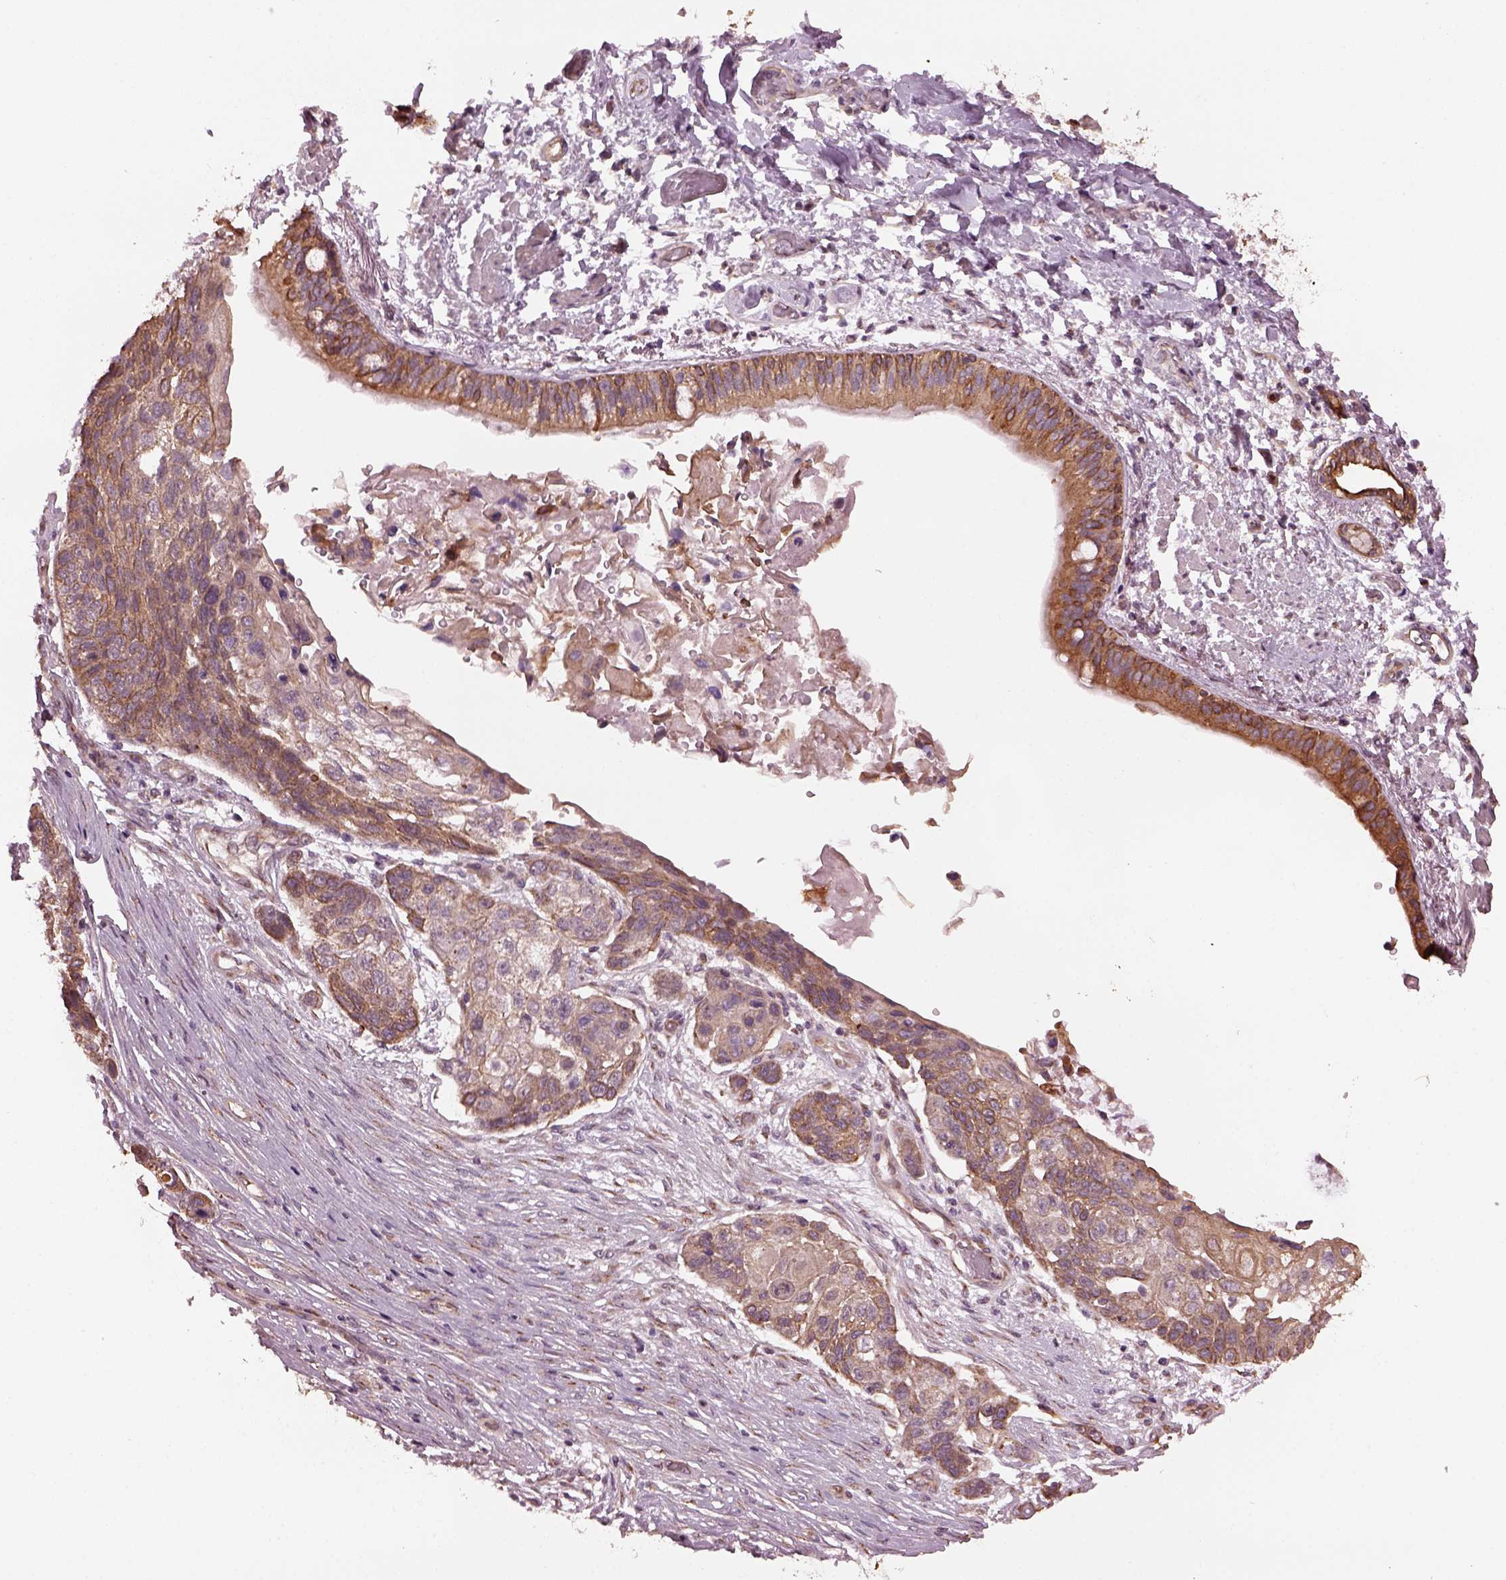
{"staining": {"intensity": "moderate", "quantity": "<25%", "location": "cytoplasmic/membranous"}, "tissue": "lung cancer", "cell_type": "Tumor cells", "image_type": "cancer", "snomed": [{"axis": "morphology", "description": "Squamous cell carcinoma, NOS"}, {"axis": "topography", "description": "Lung"}], "caption": "A histopathology image of squamous cell carcinoma (lung) stained for a protein shows moderate cytoplasmic/membranous brown staining in tumor cells.", "gene": "RUFY3", "patient": {"sex": "male", "age": 69}}